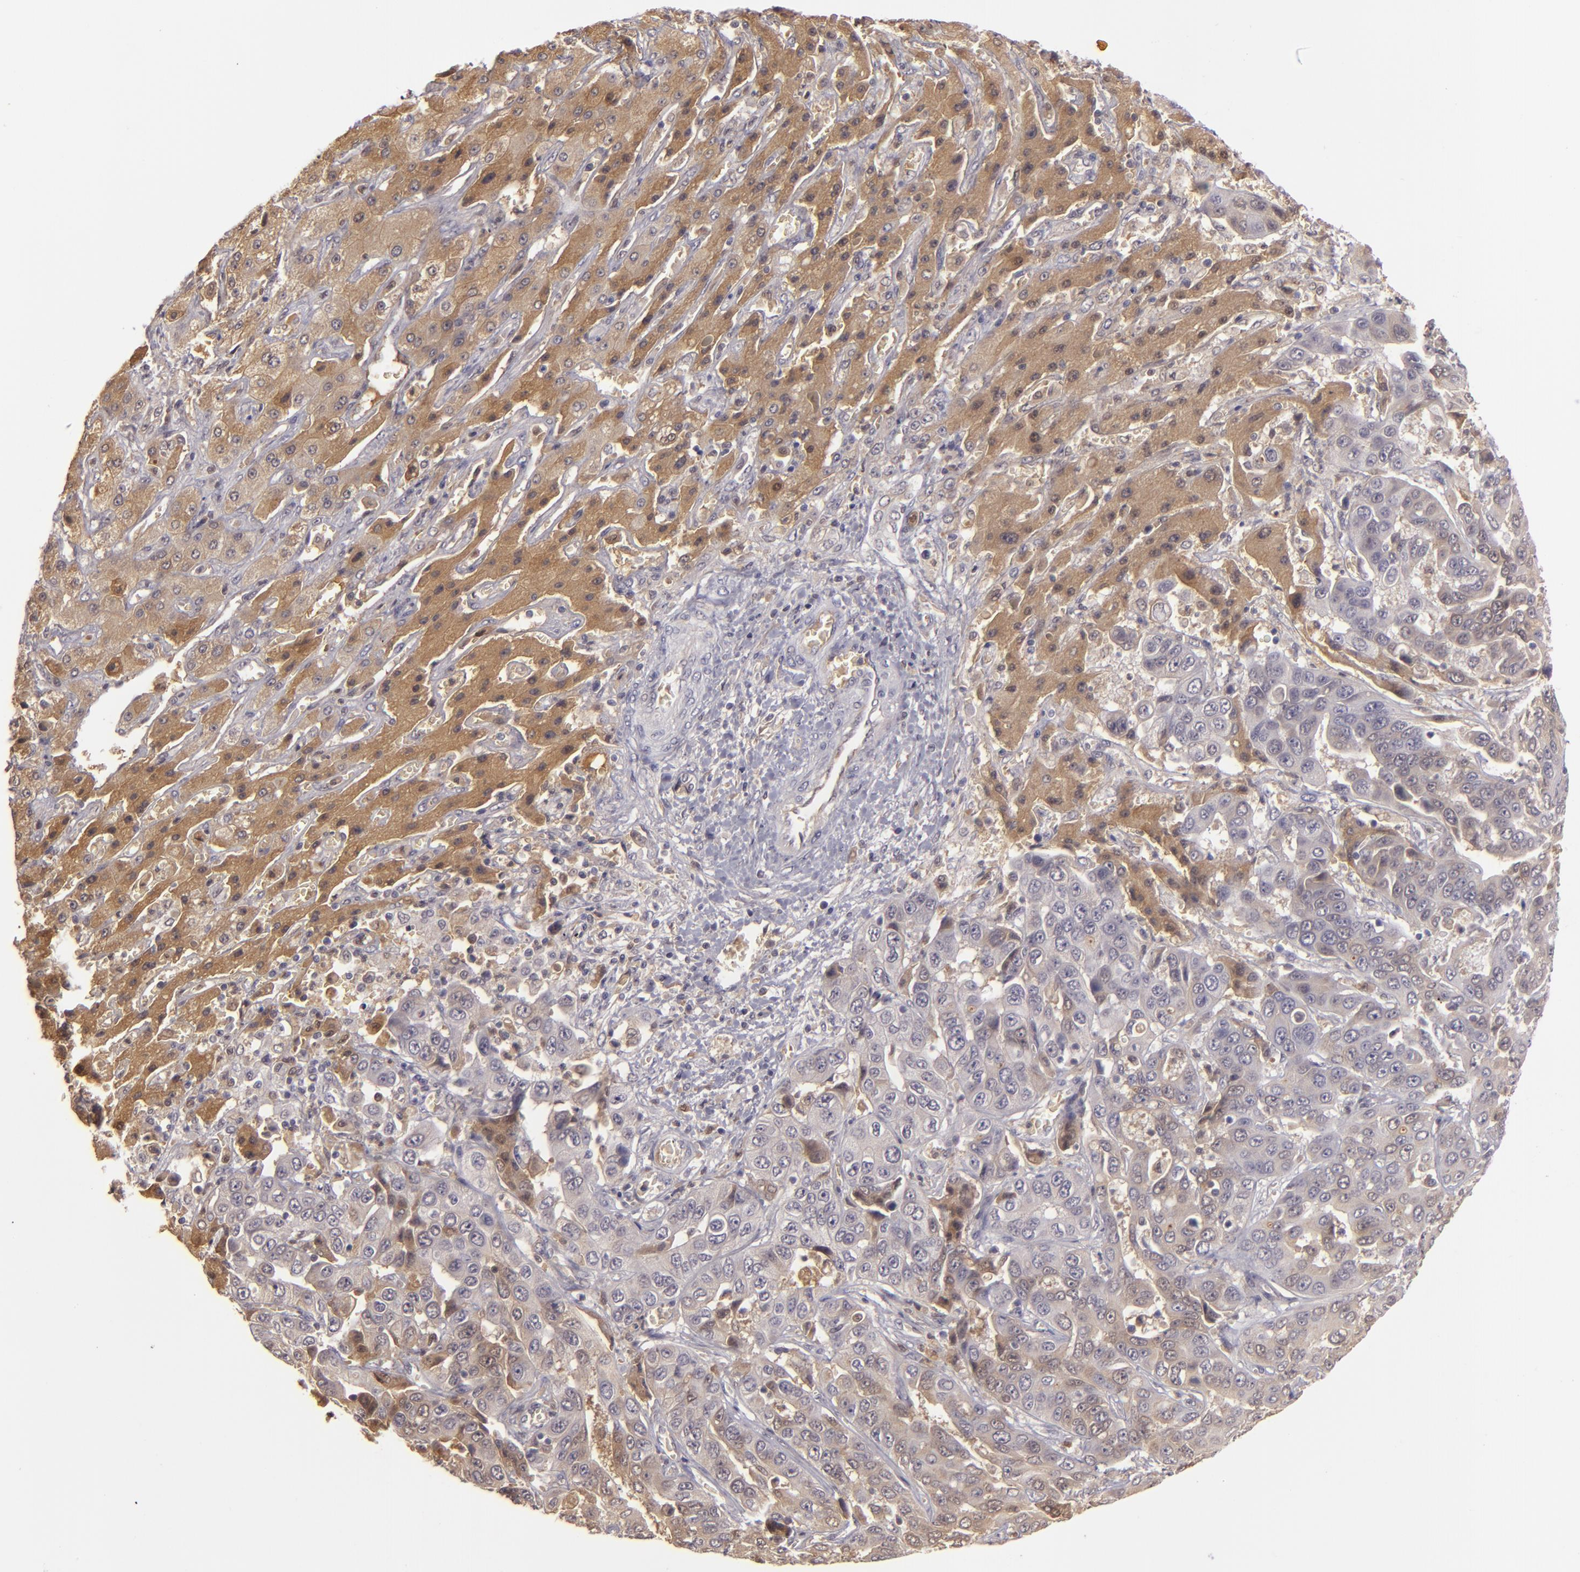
{"staining": {"intensity": "moderate", "quantity": "25%-75%", "location": "cytoplasmic/membranous"}, "tissue": "liver cancer", "cell_type": "Tumor cells", "image_type": "cancer", "snomed": [{"axis": "morphology", "description": "Cholangiocarcinoma"}, {"axis": "topography", "description": "Liver"}], "caption": "Protein expression analysis of human cholangiocarcinoma (liver) reveals moderate cytoplasmic/membranous positivity in about 25%-75% of tumor cells. Nuclei are stained in blue.", "gene": "LRG1", "patient": {"sex": "female", "age": 52}}